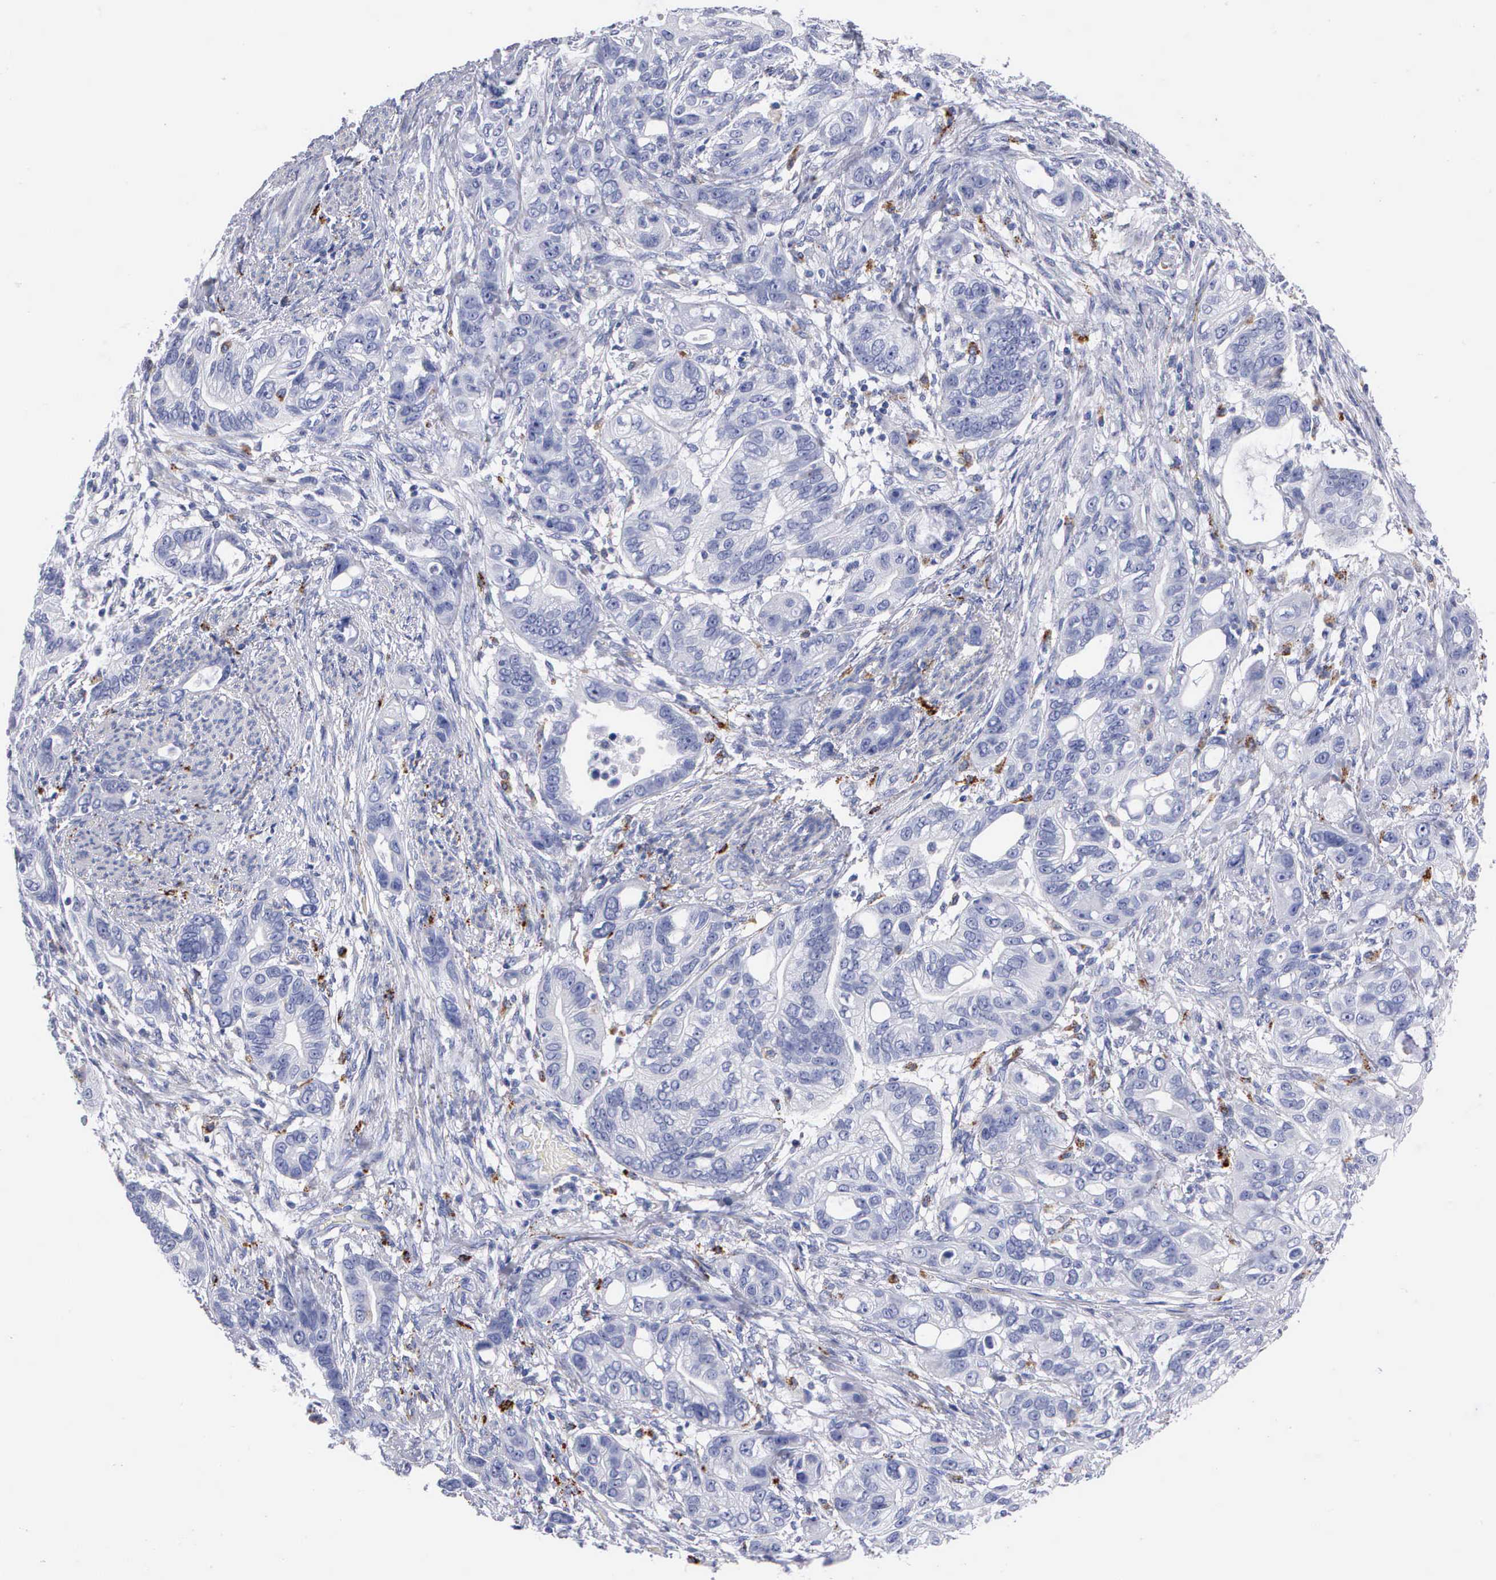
{"staining": {"intensity": "negative", "quantity": "none", "location": "none"}, "tissue": "stomach cancer", "cell_type": "Tumor cells", "image_type": "cancer", "snomed": [{"axis": "morphology", "description": "Adenocarcinoma, NOS"}, {"axis": "topography", "description": "Stomach, upper"}], "caption": "Immunohistochemistry (IHC) photomicrograph of neoplastic tissue: stomach adenocarcinoma stained with DAB exhibits no significant protein expression in tumor cells.", "gene": "CTSL", "patient": {"sex": "male", "age": 47}}